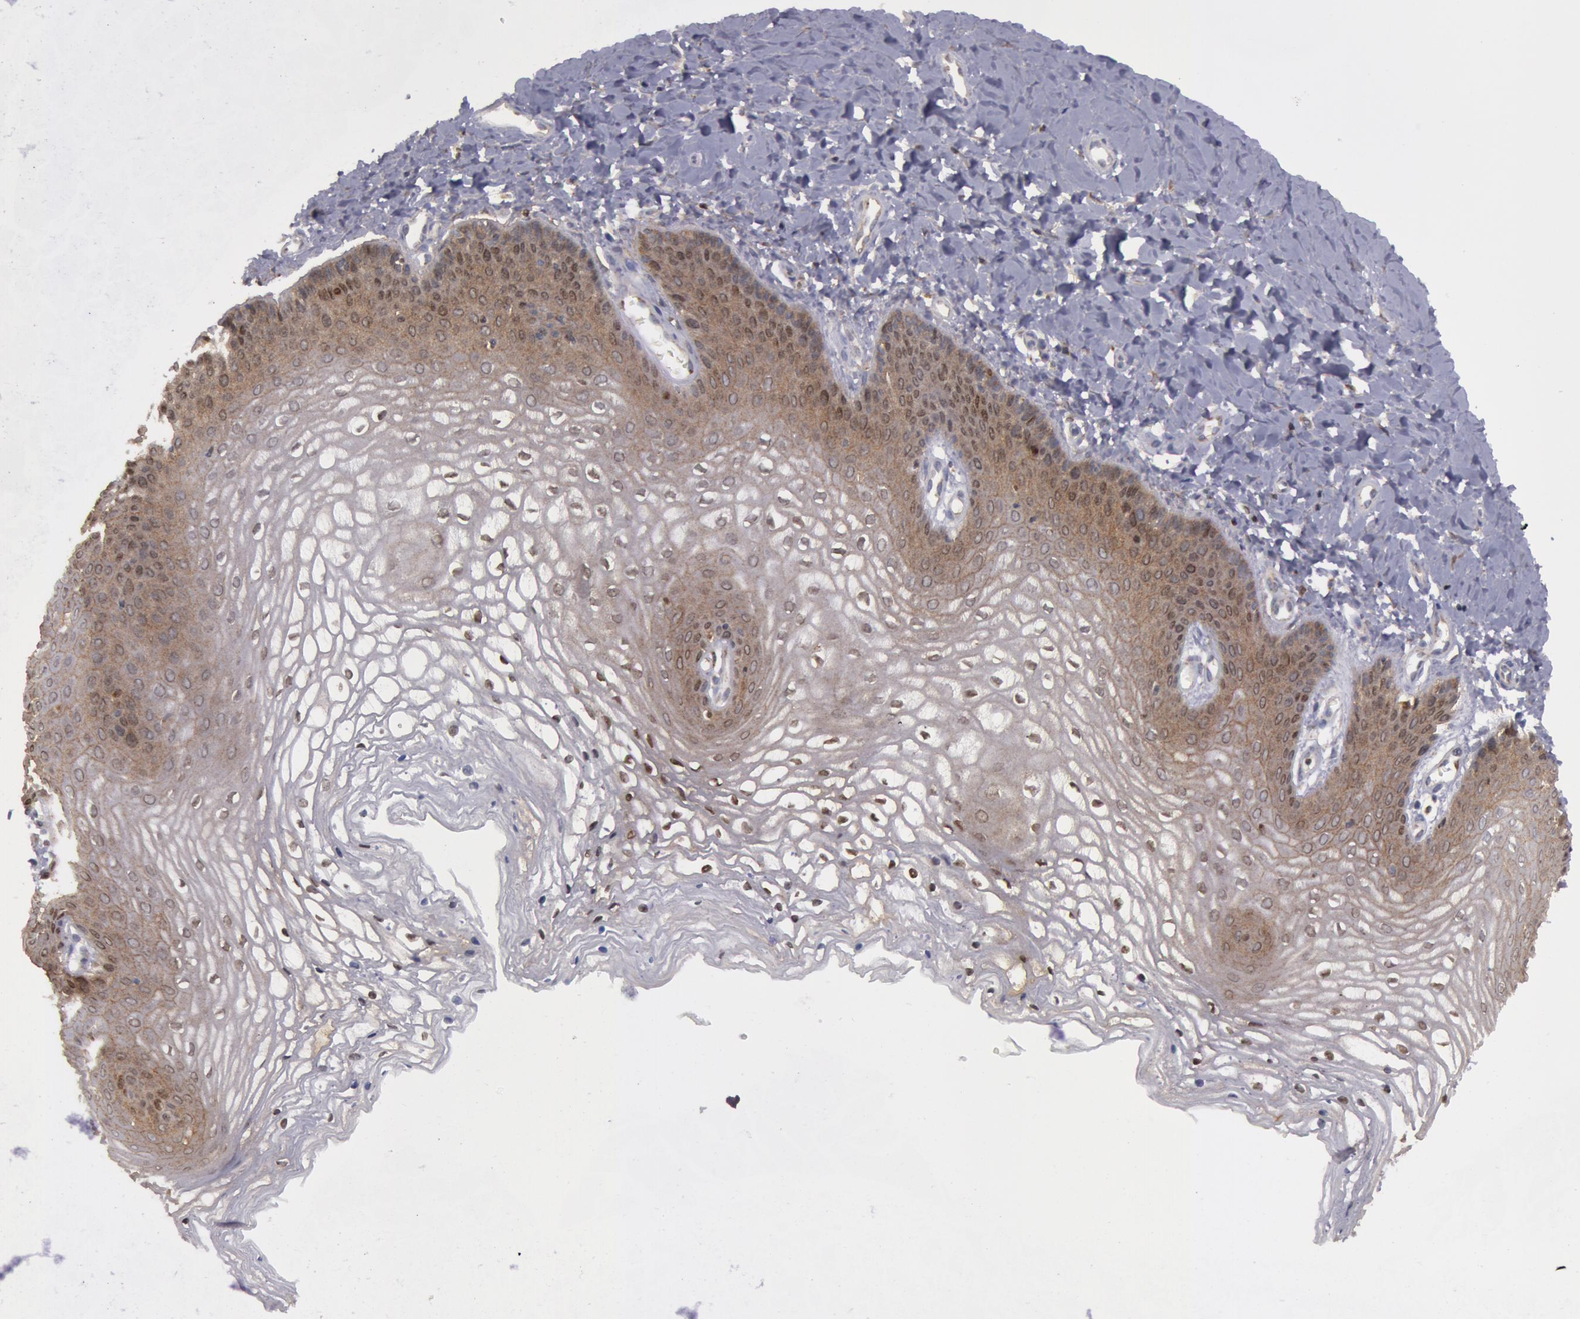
{"staining": {"intensity": "weak", "quantity": "25%-75%", "location": "cytoplasmic/membranous,nuclear"}, "tissue": "vagina", "cell_type": "Squamous epithelial cells", "image_type": "normal", "snomed": [{"axis": "morphology", "description": "Normal tissue, NOS"}, {"axis": "topography", "description": "Vagina"}], "caption": "Benign vagina was stained to show a protein in brown. There is low levels of weak cytoplasmic/membranous,nuclear staining in approximately 25%-75% of squamous epithelial cells. Immunohistochemistry (ihc) stains the protein of interest in brown and the nuclei are stained blue.", "gene": "ERBB2", "patient": {"sex": "female", "age": 68}}